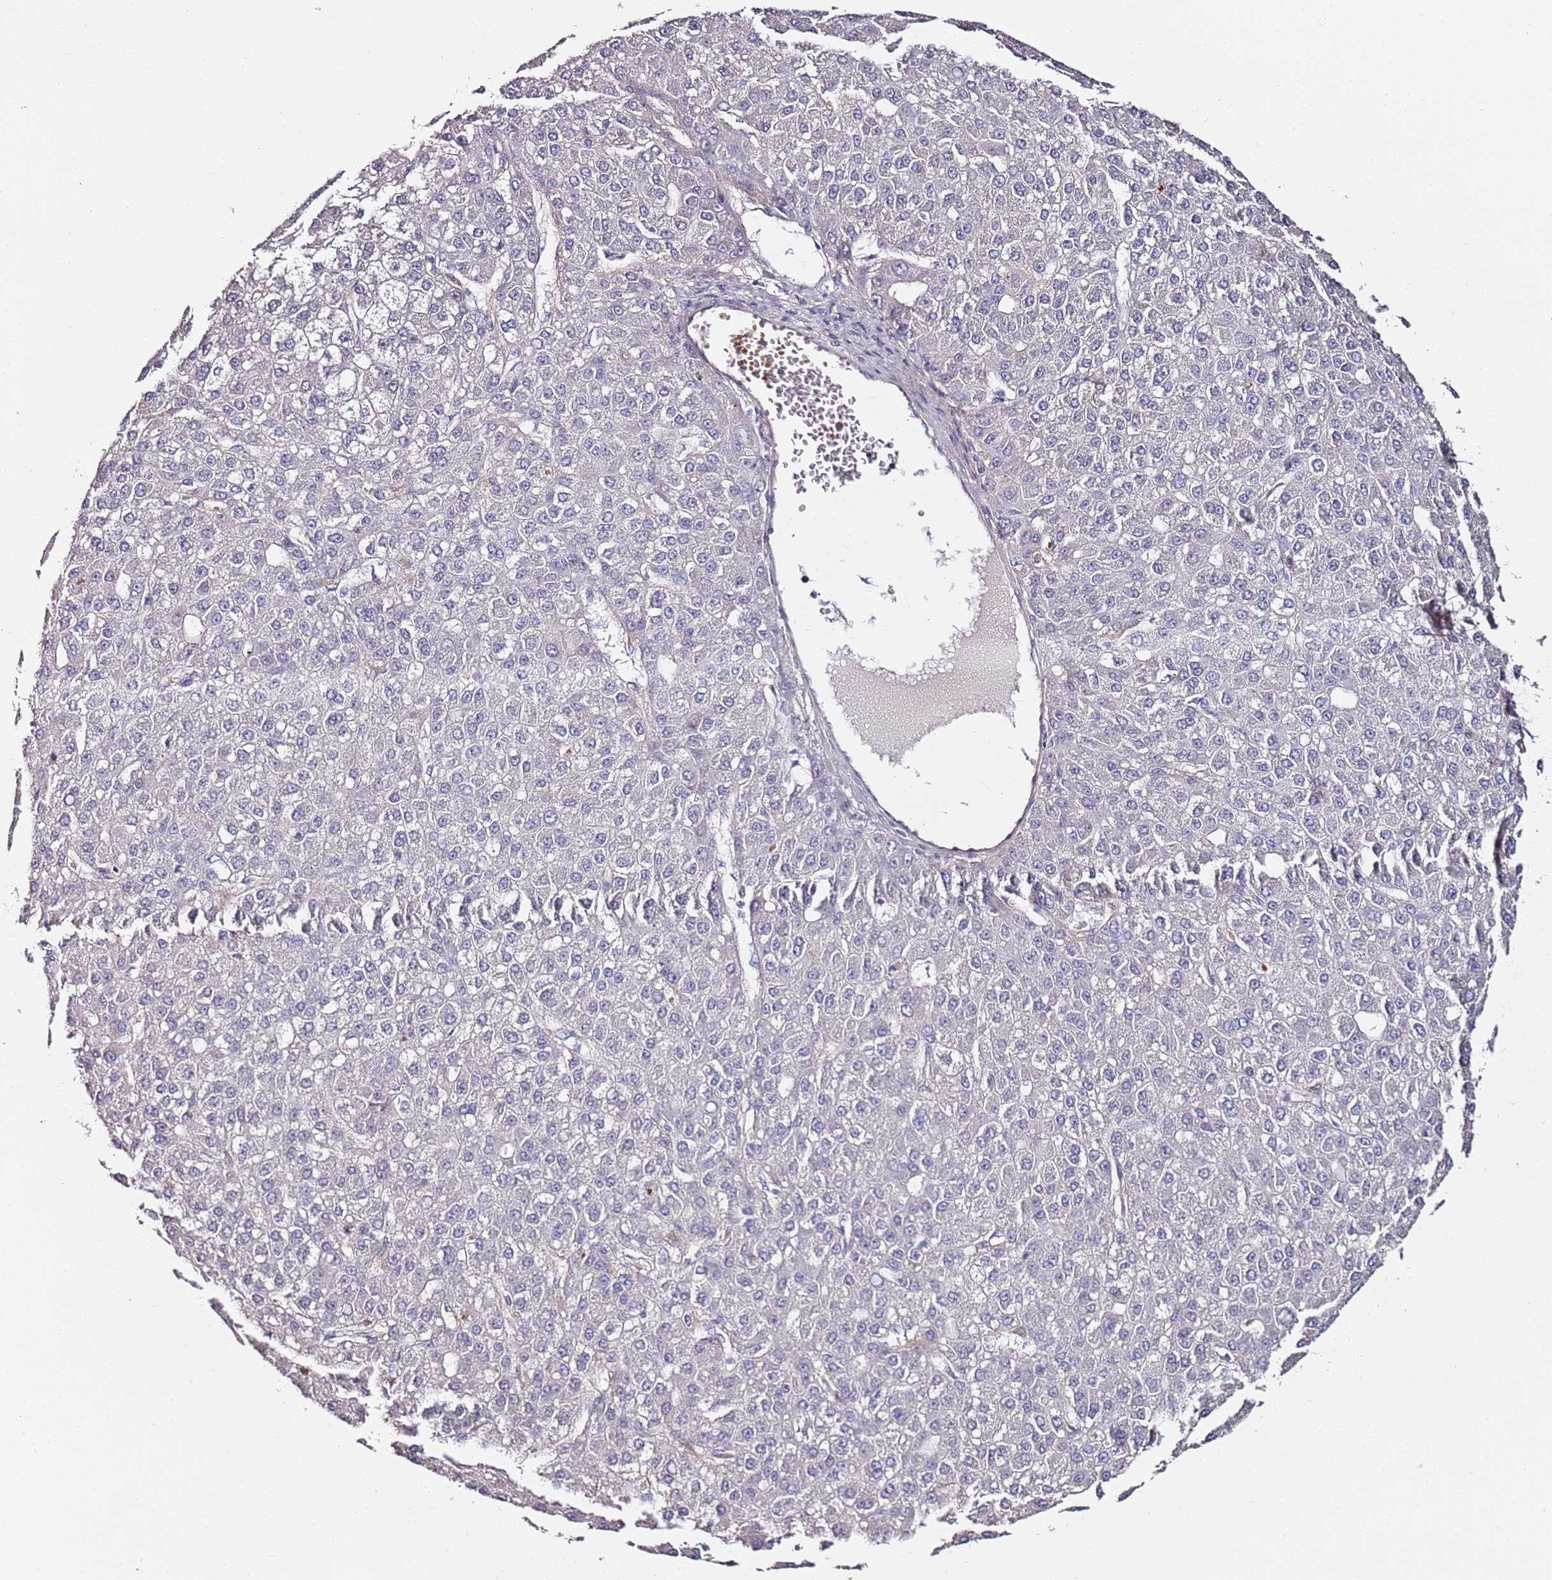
{"staining": {"intensity": "negative", "quantity": "none", "location": "none"}, "tissue": "liver cancer", "cell_type": "Tumor cells", "image_type": "cancer", "snomed": [{"axis": "morphology", "description": "Carcinoma, Hepatocellular, NOS"}, {"axis": "topography", "description": "Liver"}], "caption": "DAB immunohistochemical staining of hepatocellular carcinoma (liver) reveals no significant staining in tumor cells. (DAB (3,3'-diaminobenzidine) immunohistochemistry (IHC) with hematoxylin counter stain).", "gene": "C3orf80", "patient": {"sex": "male", "age": 67}}